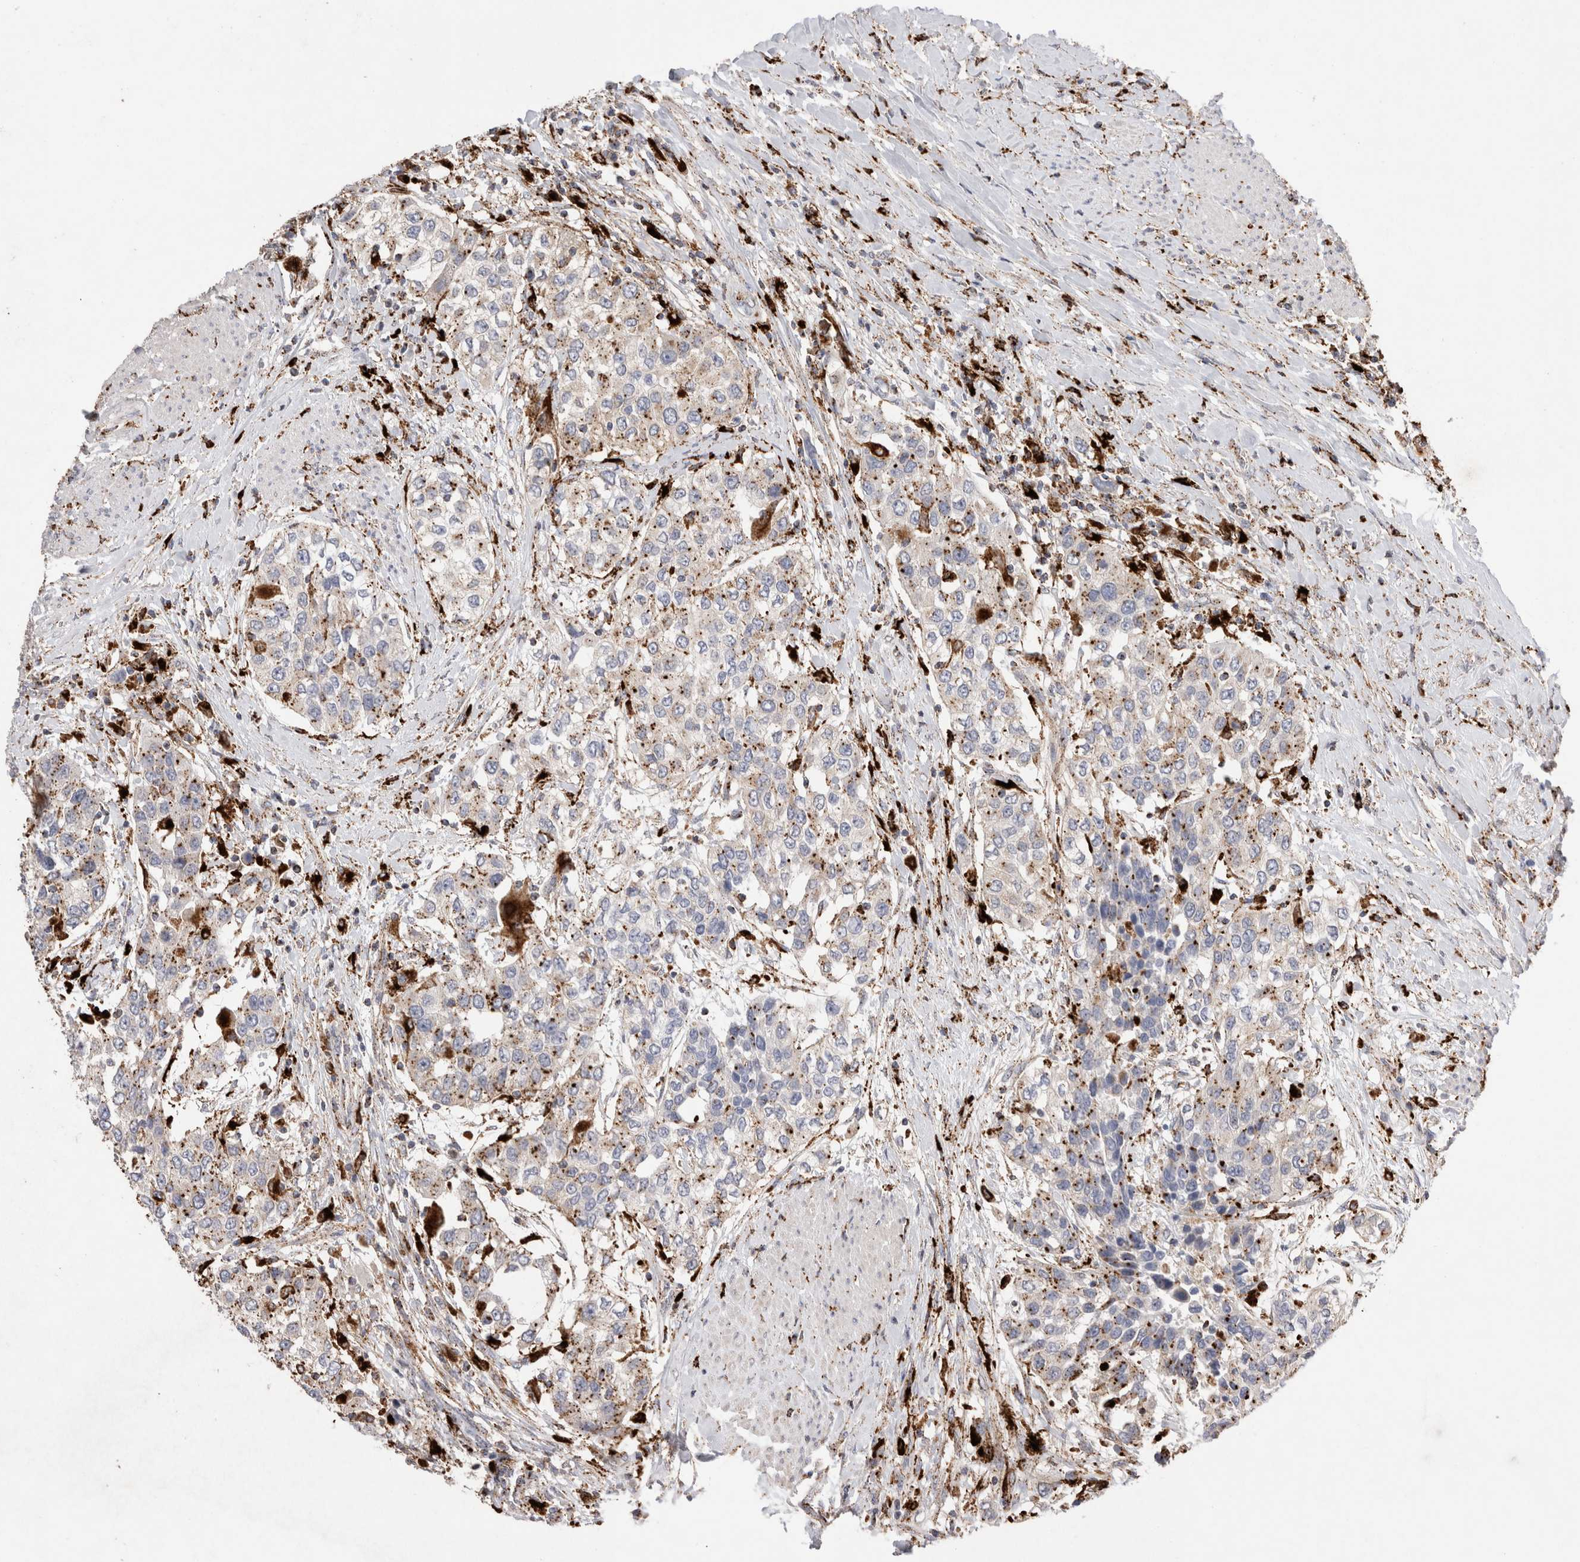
{"staining": {"intensity": "weak", "quantity": "25%-75%", "location": "cytoplasmic/membranous"}, "tissue": "urothelial cancer", "cell_type": "Tumor cells", "image_type": "cancer", "snomed": [{"axis": "morphology", "description": "Urothelial carcinoma, High grade"}, {"axis": "topography", "description": "Urinary bladder"}], "caption": "A high-resolution image shows immunohistochemistry staining of urothelial cancer, which shows weak cytoplasmic/membranous expression in approximately 25%-75% of tumor cells.", "gene": "CTSA", "patient": {"sex": "female", "age": 80}}